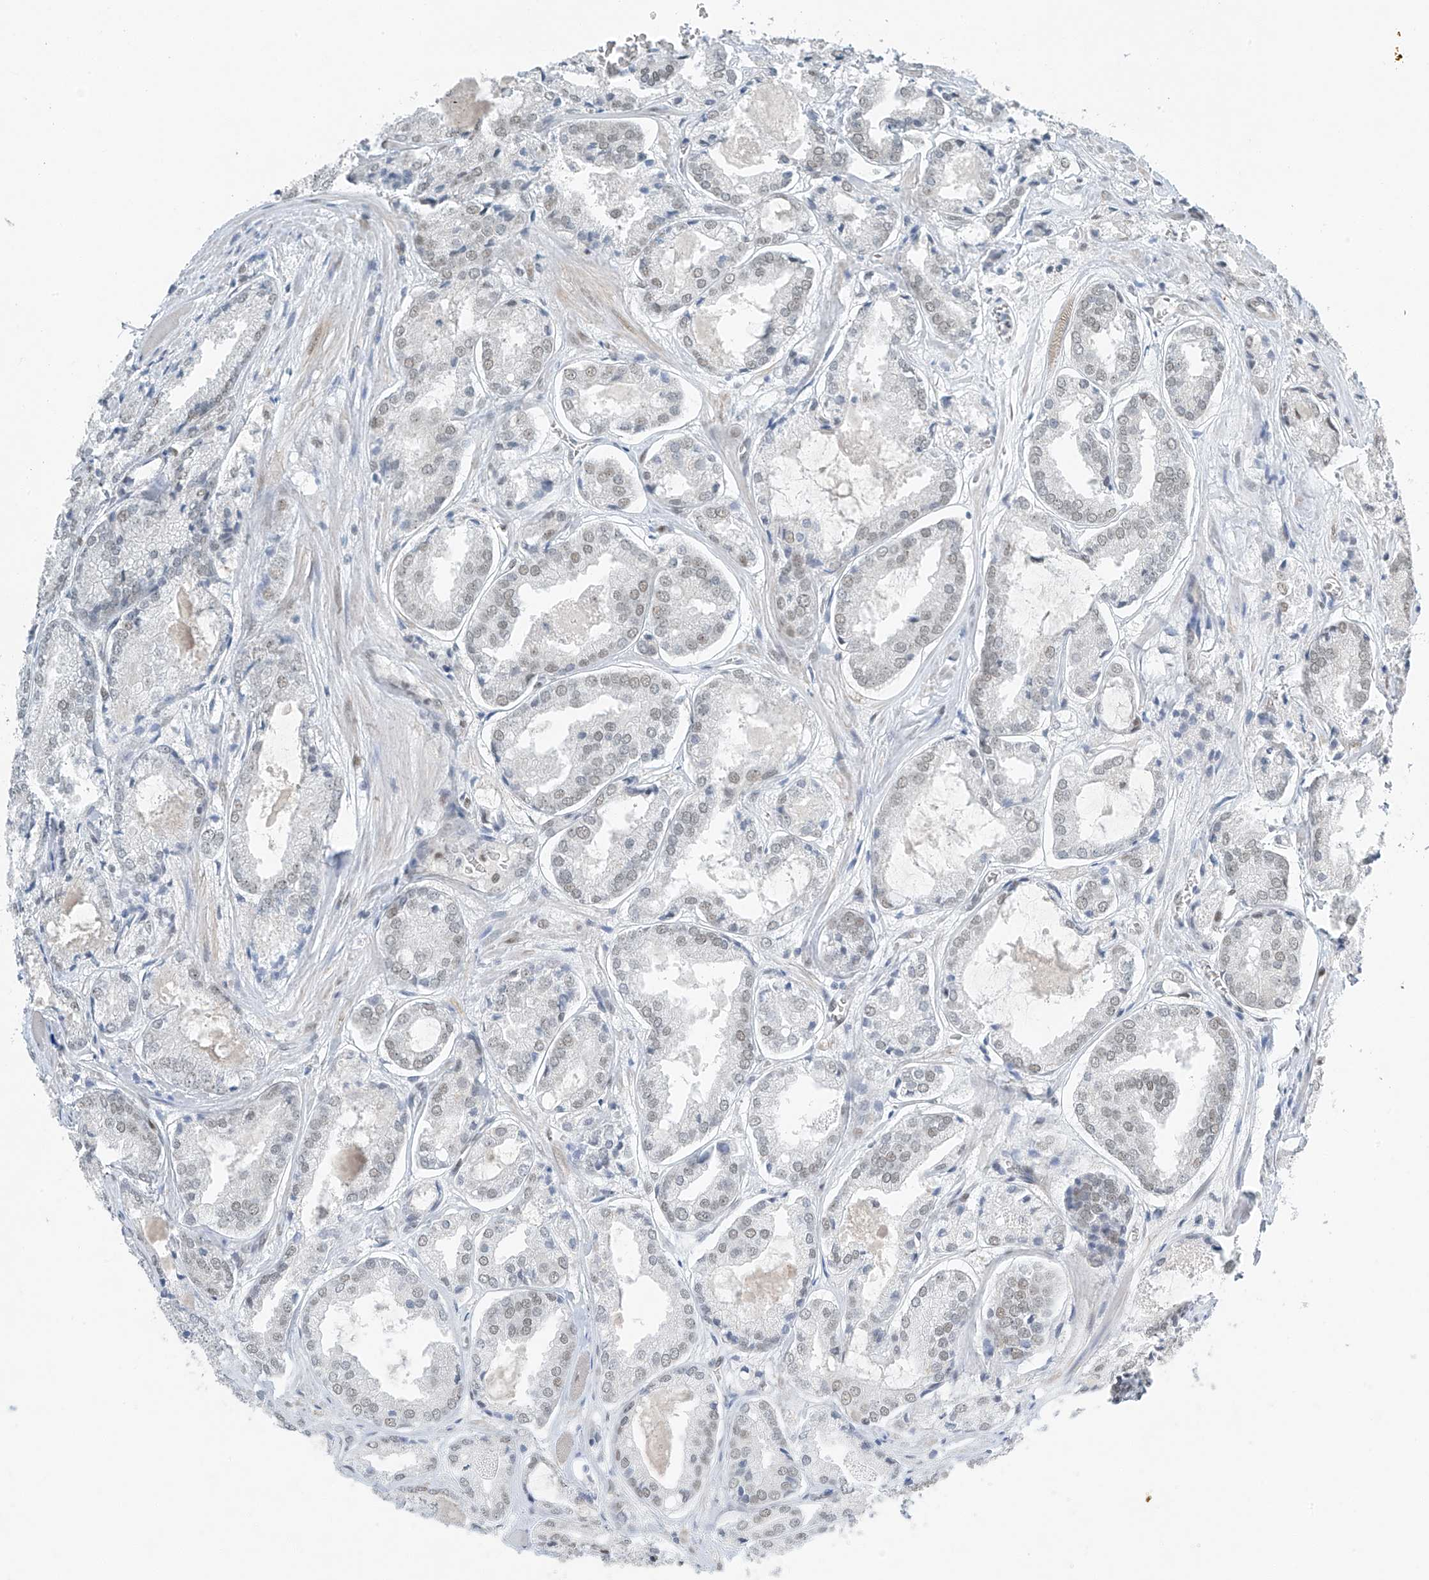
{"staining": {"intensity": "weak", "quantity": "25%-75%", "location": "nuclear"}, "tissue": "prostate cancer", "cell_type": "Tumor cells", "image_type": "cancer", "snomed": [{"axis": "morphology", "description": "Adenocarcinoma, Low grade"}, {"axis": "topography", "description": "Prostate"}], "caption": "Immunohistochemical staining of human adenocarcinoma (low-grade) (prostate) demonstrates weak nuclear protein positivity in about 25%-75% of tumor cells. The staining is performed using DAB brown chromogen to label protein expression. The nuclei are counter-stained blue using hematoxylin.", "gene": "TAF8", "patient": {"sex": "male", "age": 67}}